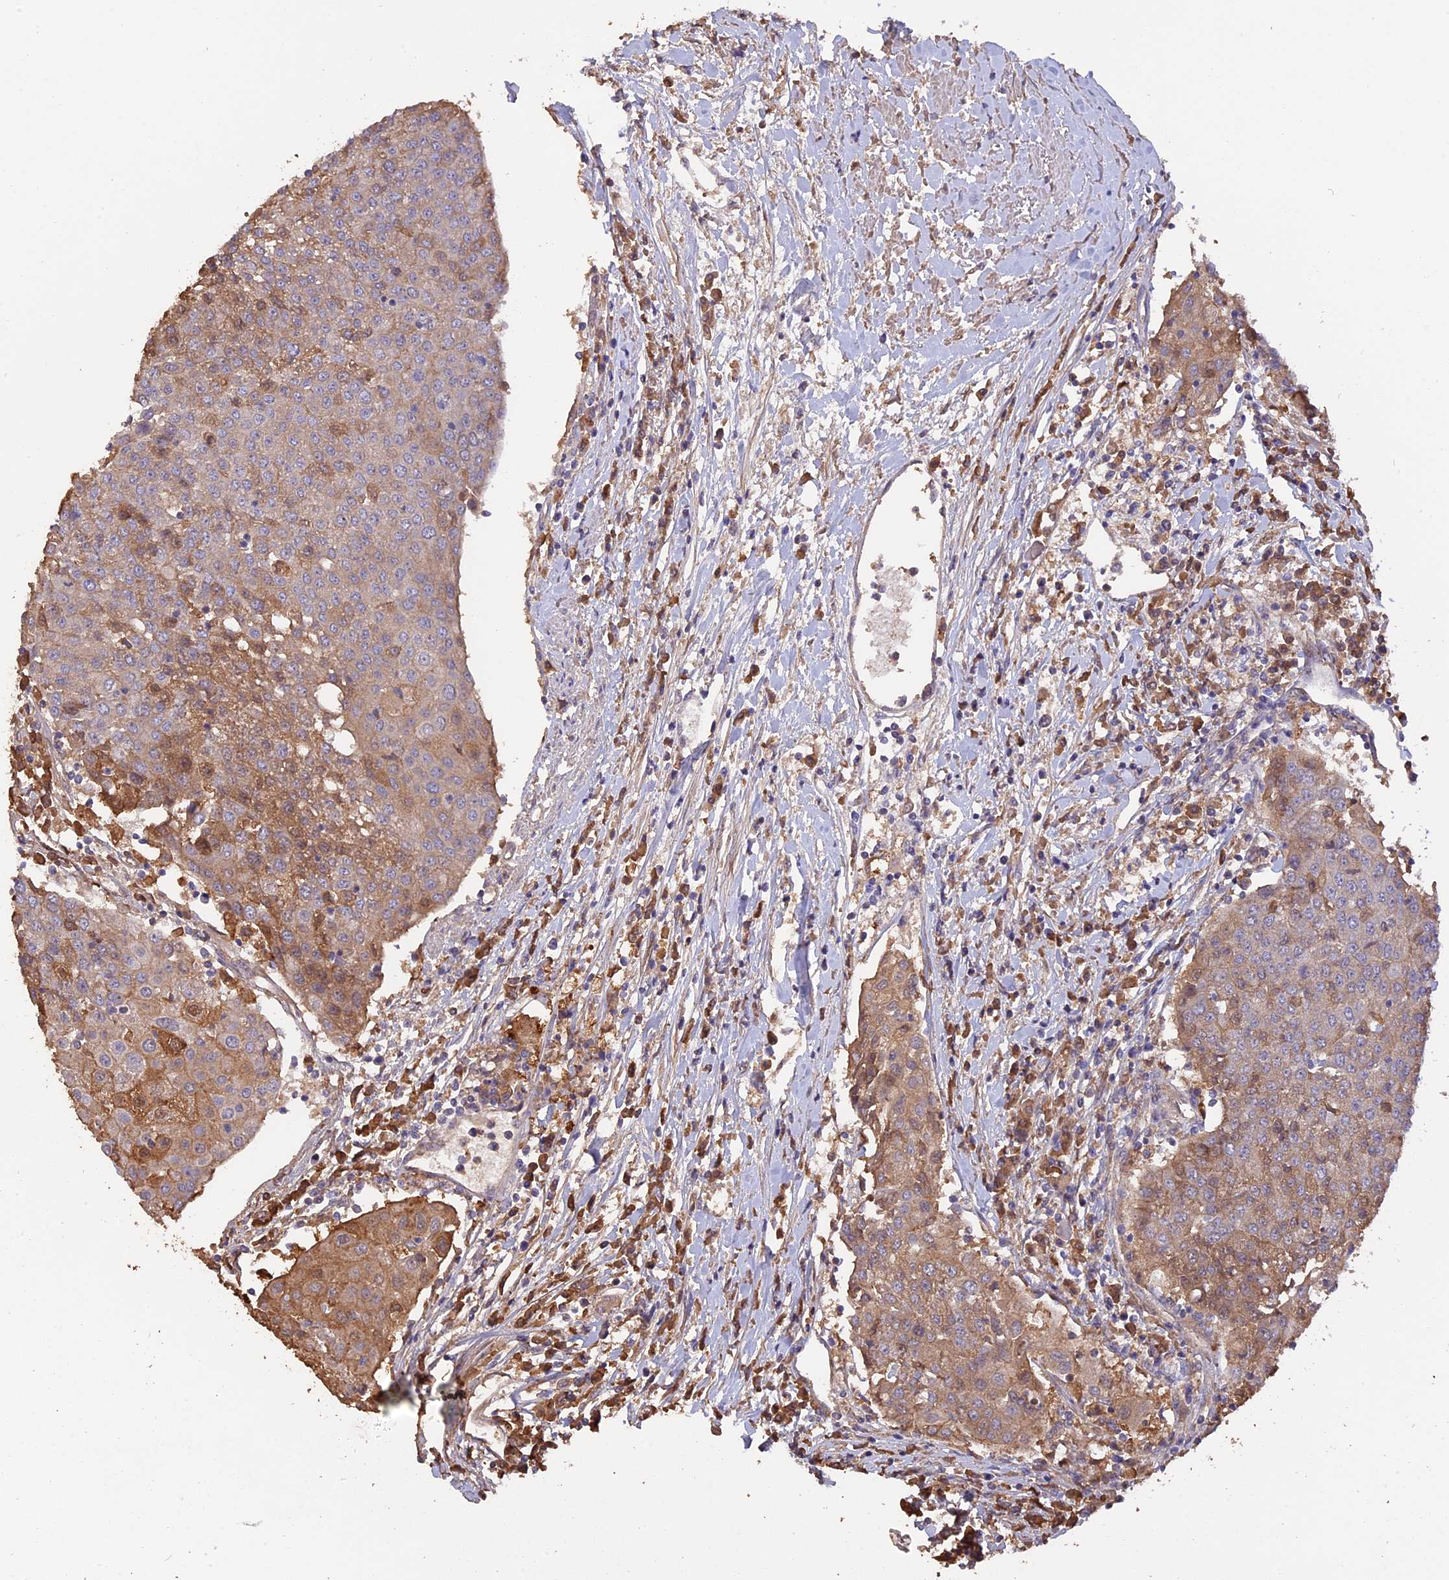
{"staining": {"intensity": "moderate", "quantity": "<25%", "location": "cytoplasmic/membranous,nuclear"}, "tissue": "urothelial cancer", "cell_type": "Tumor cells", "image_type": "cancer", "snomed": [{"axis": "morphology", "description": "Urothelial carcinoma, High grade"}, {"axis": "topography", "description": "Urinary bladder"}], "caption": "Brown immunohistochemical staining in human urothelial cancer reveals moderate cytoplasmic/membranous and nuclear positivity in approximately <25% of tumor cells.", "gene": "RASAL1", "patient": {"sex": "female", "age": 85}}